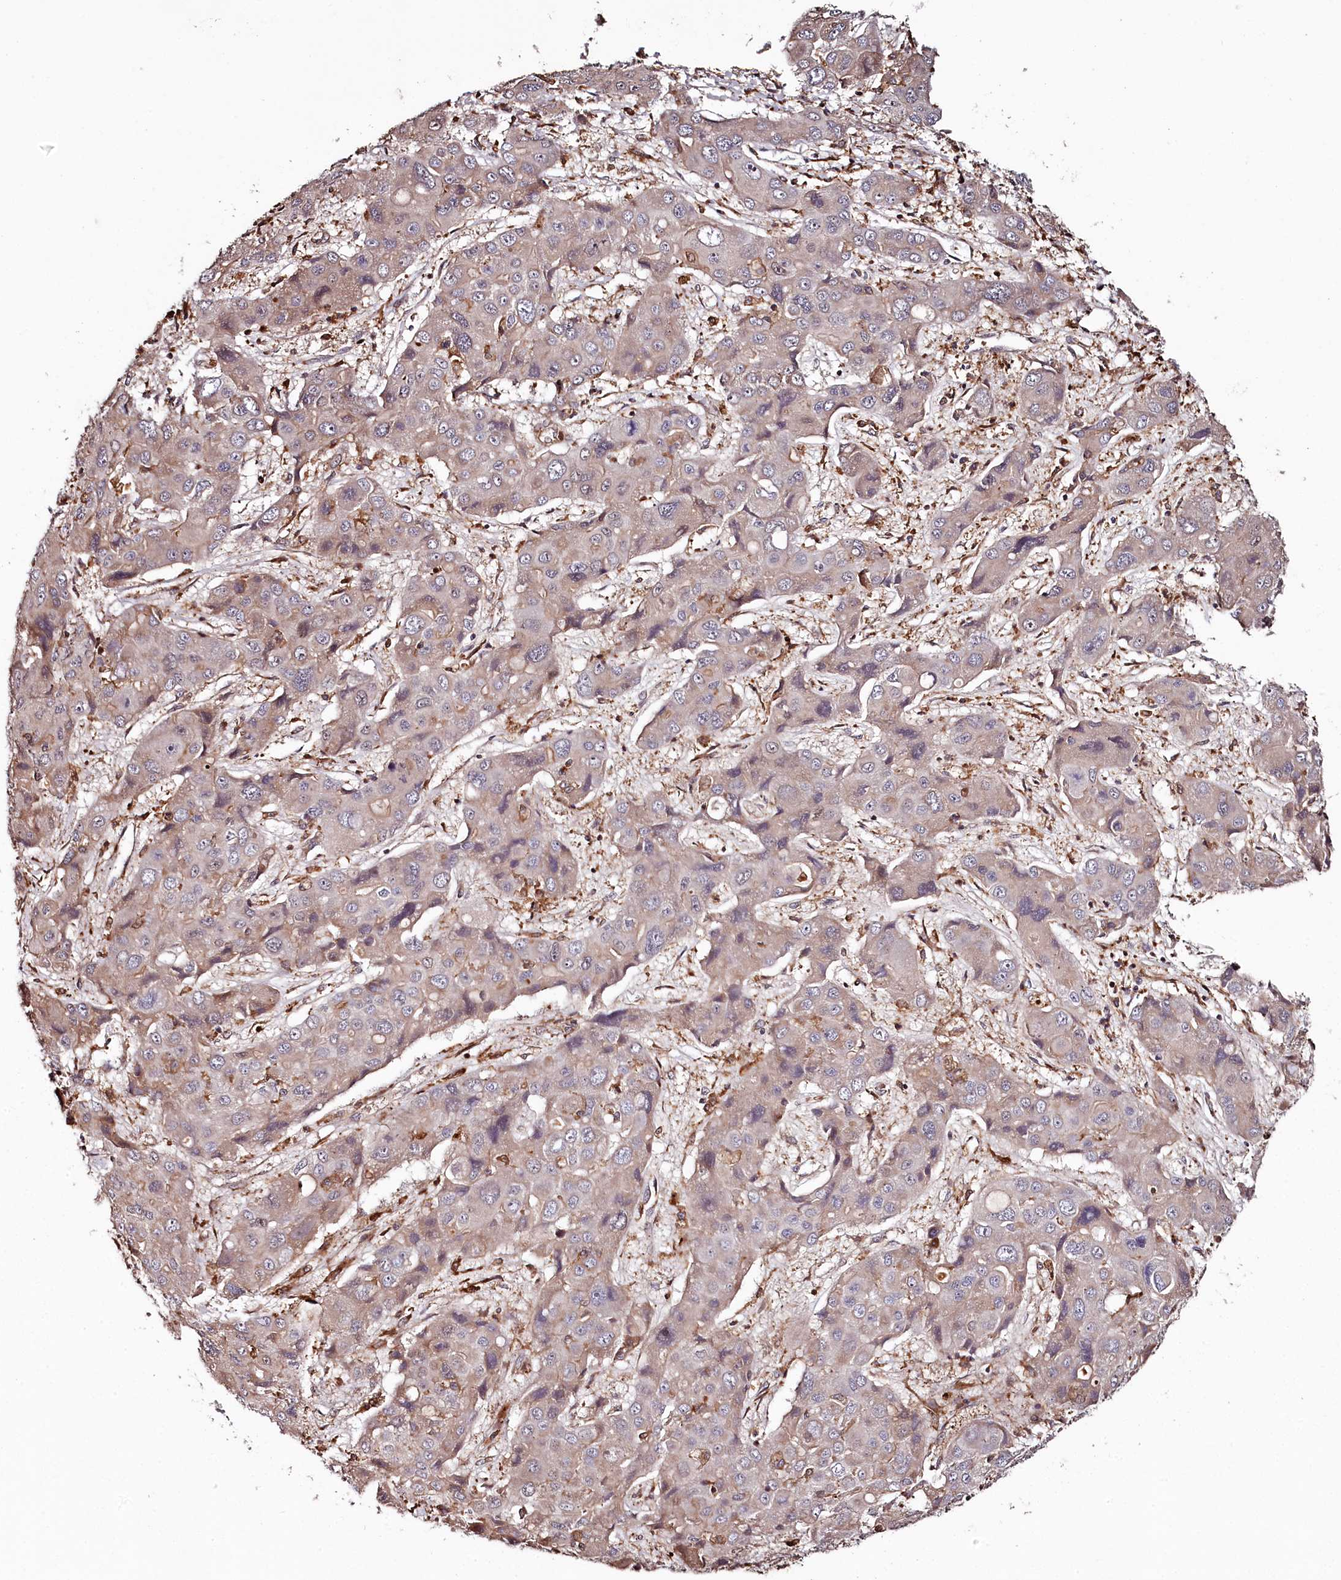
{"staining": {"intensity": "weak", "quantity": "<25%", "location": "cytoplasmic/membranous"}, "tissue": "liver cancer", "cell_type": "Tumor cells", "image_type": "cancer", "snomed": [{"axis": "morphology", "description": "Cholangiocarcinoma"}, {"axis": "topography", "description": "Liver"}], "caption": "IHC photomicrograph of cholangiocarcinoma (liver) stained for a protein (brown), which reveals no staining in tumor cells. The staining was performed using DAB to visualize the protein expression in brown, while the nuclei were stained in blue with hematoxylin (Magnification: 20x).", "gene": "KIF14", "patient": {"sex": "male", "age": 67}}